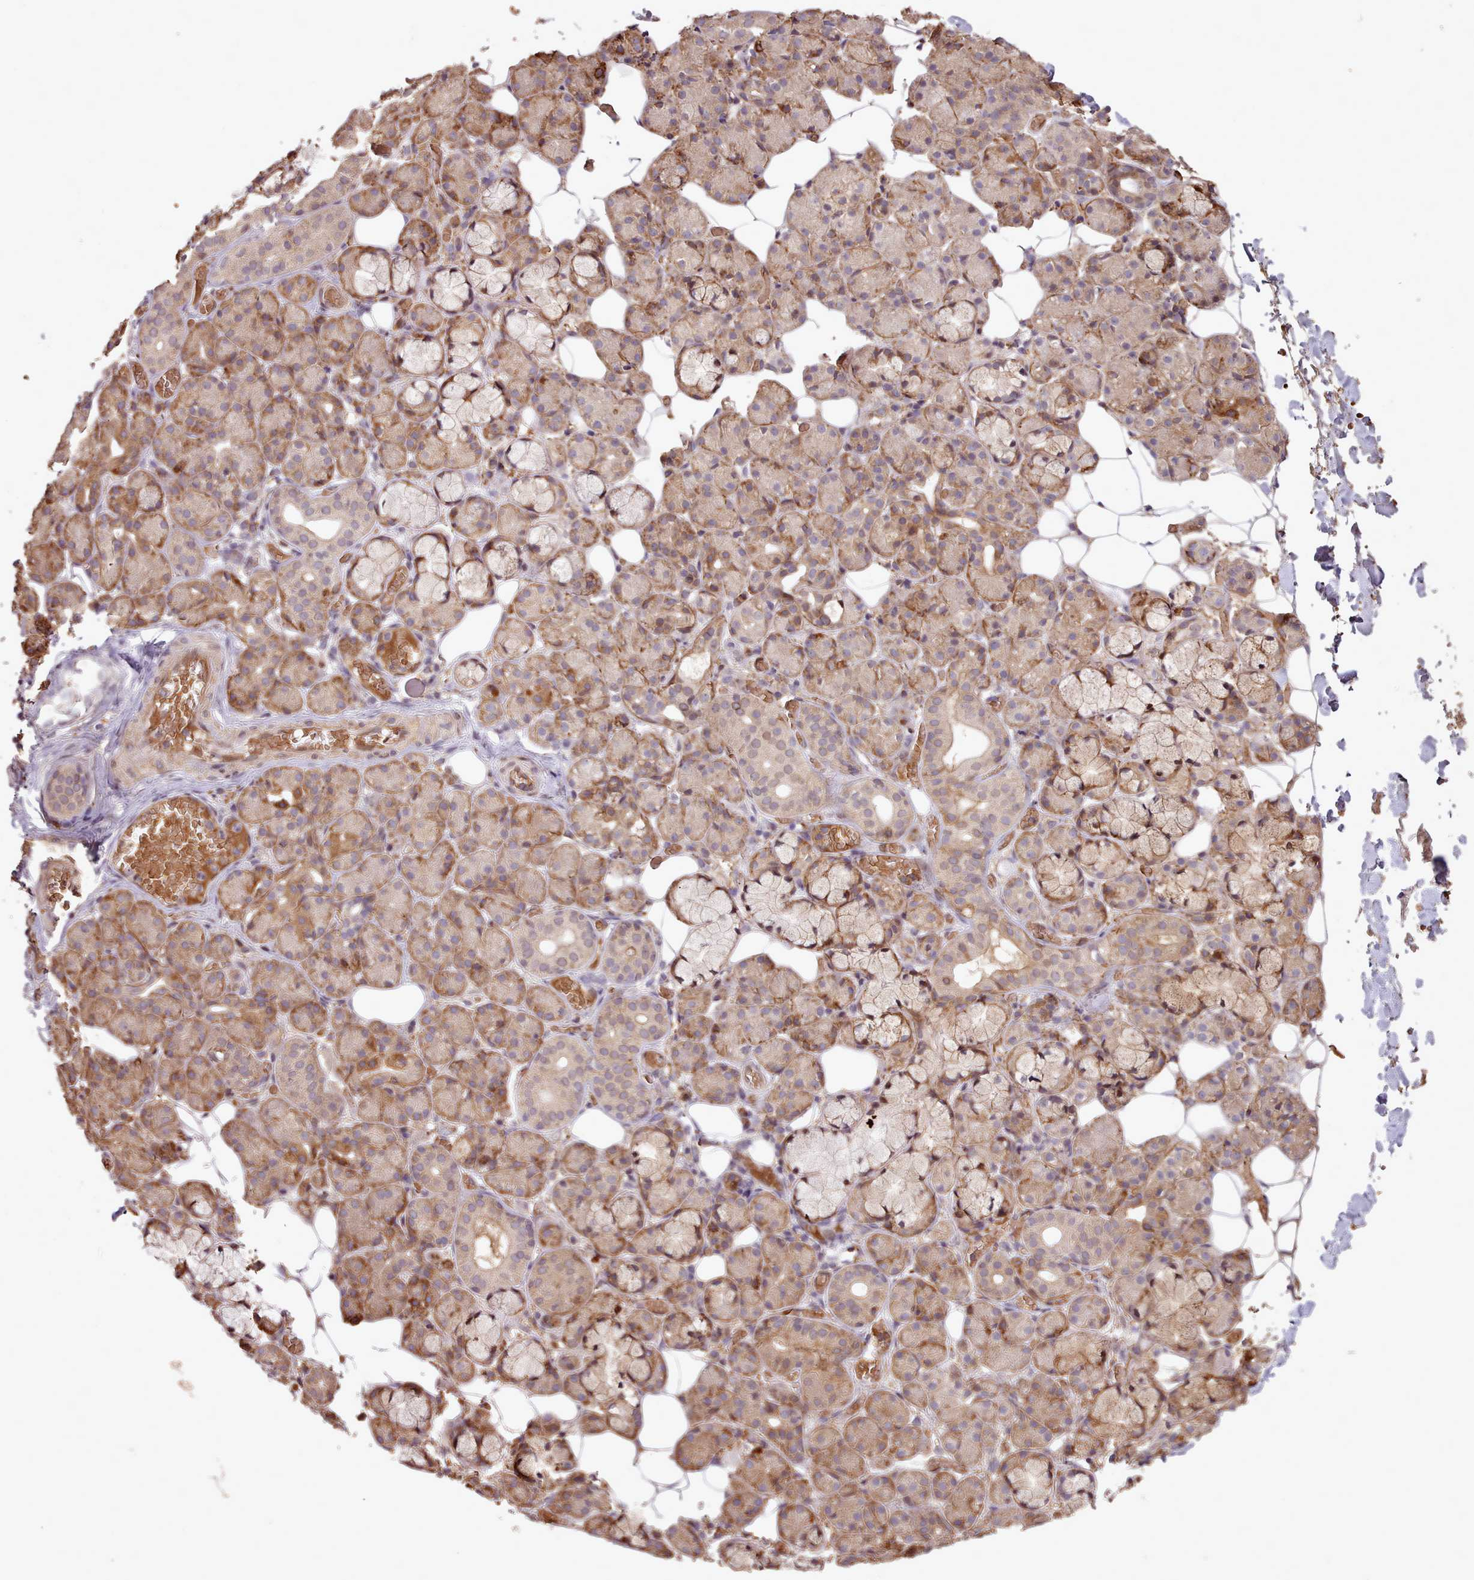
{"staining": {"intensity": "strong", "quantity": ">75%", "location": "cytoplasmic/membranous"}, "tissue": "salivary gland", "cell_type": "Glandular cells", "image_type": "normal", "snomed": [{"axis": "morphology", "description": "Normal tissue, NOS"}, {"axis": "topography", "description": "Salivary gland"}], "caption": "This photomicrograph reveals immunohistochemistry (IHC) staining of benign salivary gland, with high strong cytoplasmic/membranous expression in approximately >75% of glandular cells.", "gene": "CABP1", "patient": {"sex": "male", "age": 63}}